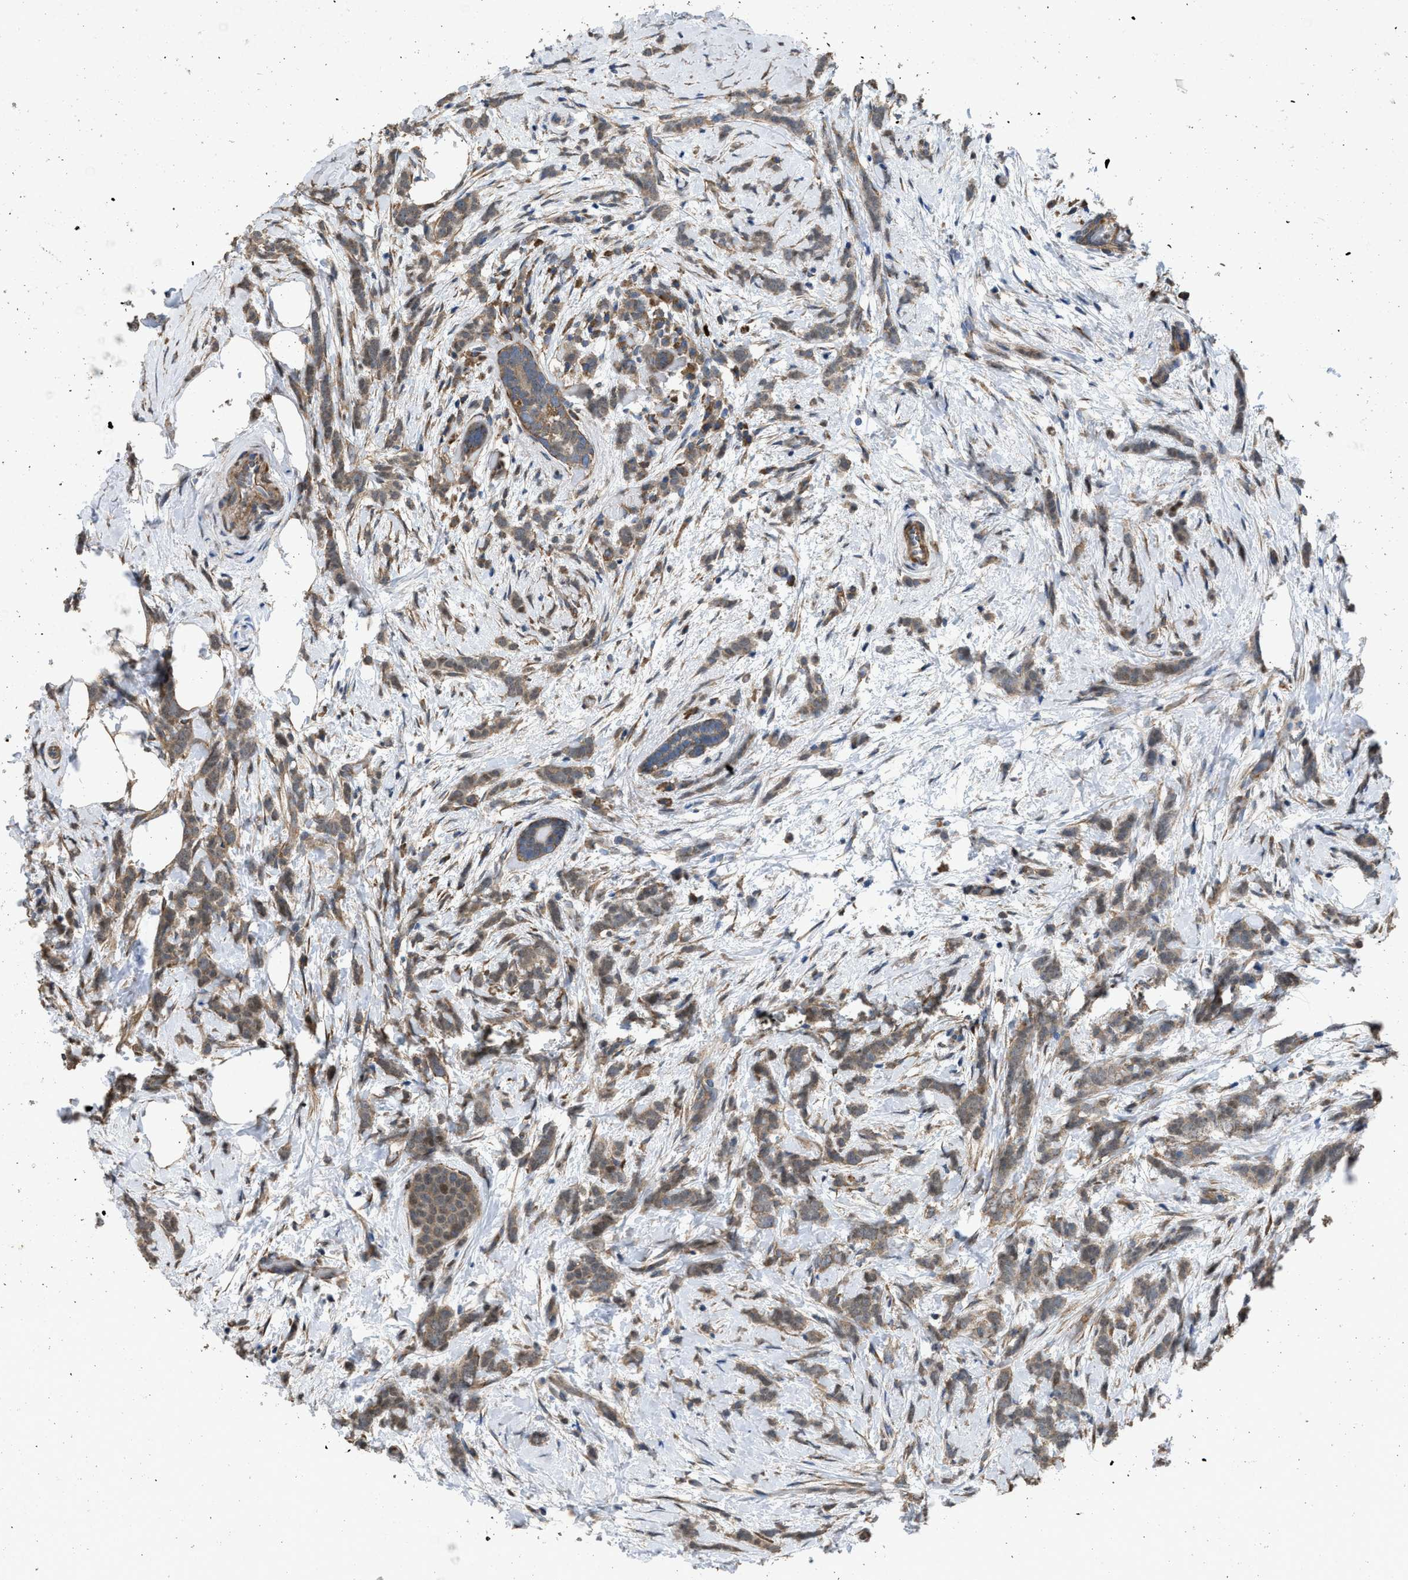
{"staining": {"intensity": "moderate", "quantity": ">75%", "location": "cytoplasmic/membranous"}, "tissue": "breast cancer", "cell_type": "Tumor cells", "image_type": "cancer", "snomed": [{"axis": "morphology", "description": "Lobular carcinoma, in situ"}, {"axis": "morphology", "description": "Lobular carcinoma"}, {"axis": "topography", "description": "Breast"}], "caption": "A micrograph of human breast cancer (lobular carcinoma in situ) stained for a protein shows moderate cytoplasmic/membranous brown staining in tumor cells. (brown staining indicates protein expression, while blue staining denotes nuclei).", "gene": "ARL6", "patient": {"sex": "female", "age": 41}}